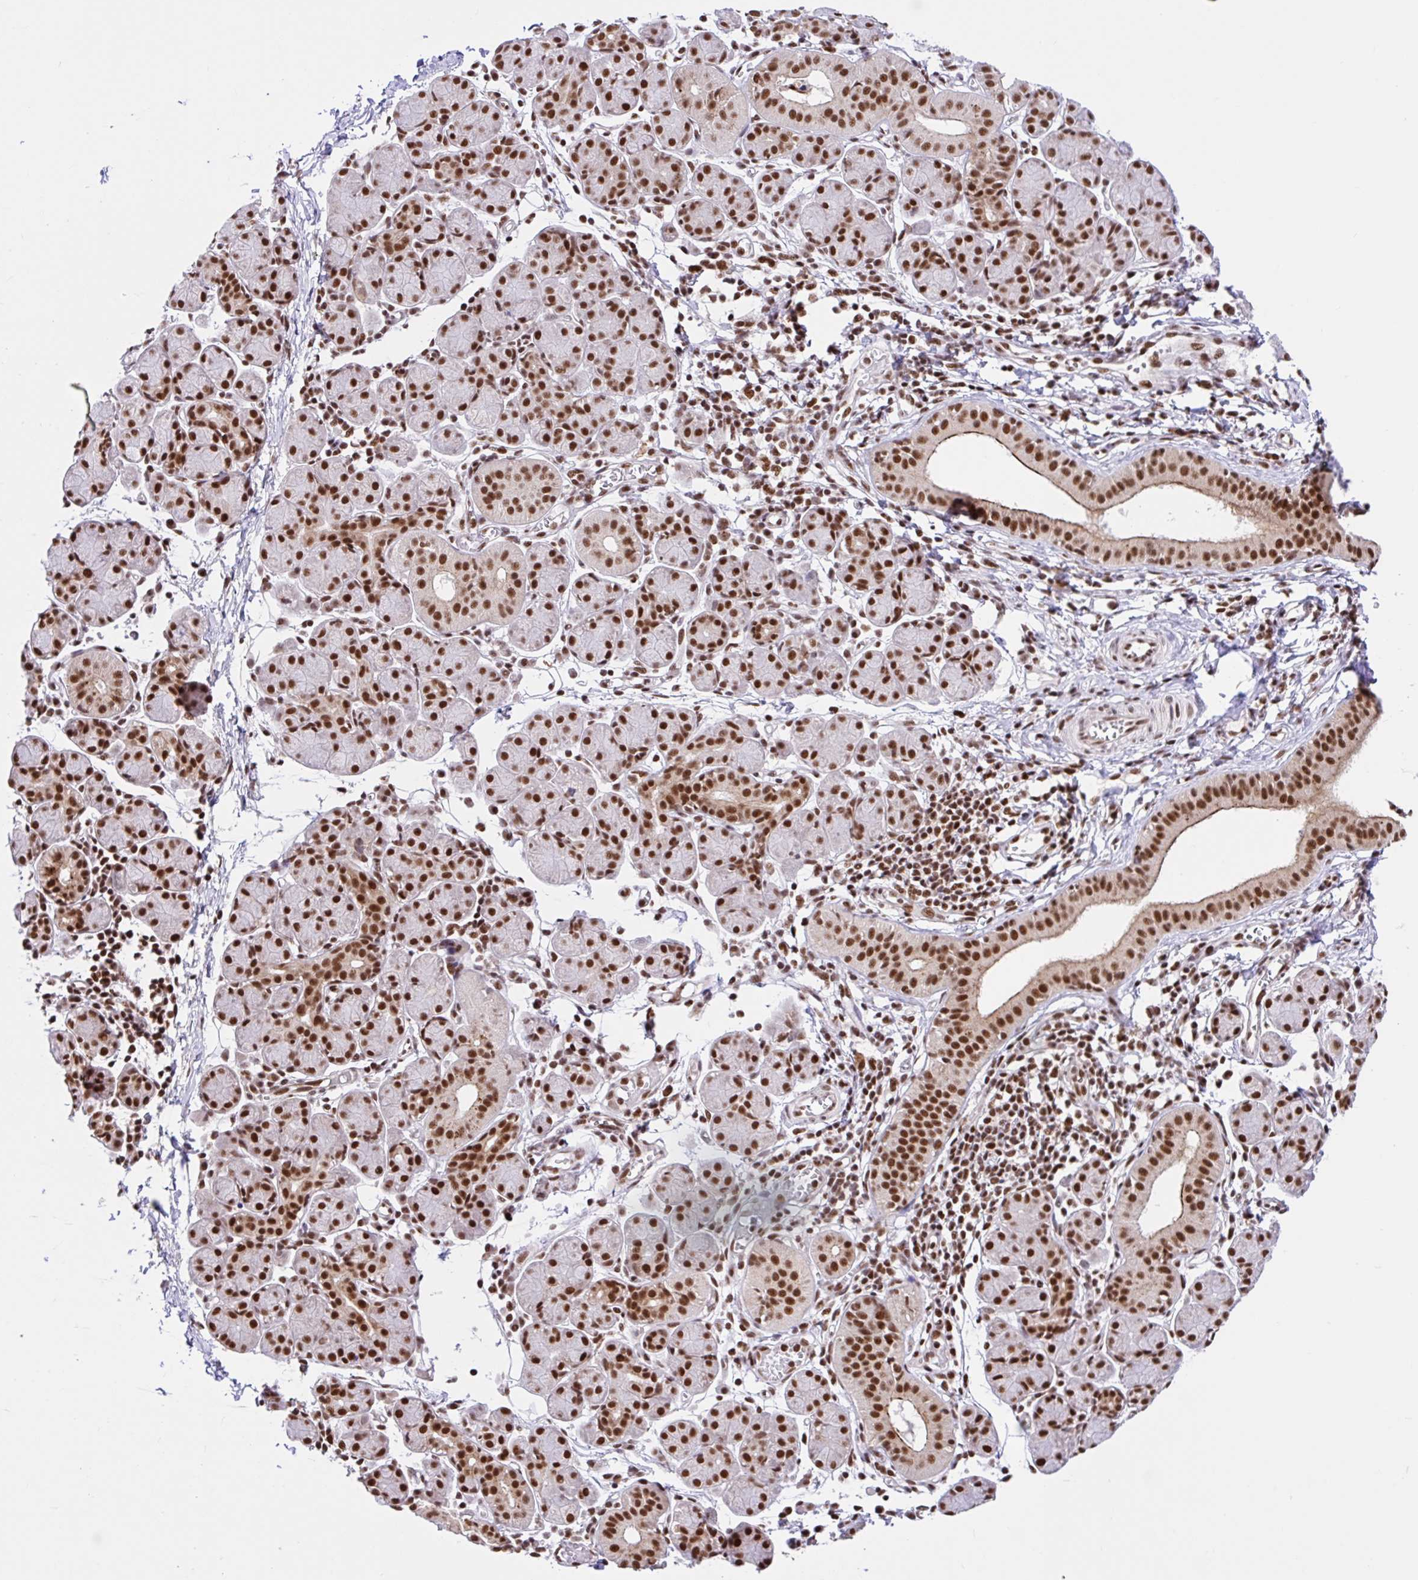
{"staining": {"intensity": "strong", "quantity": ">75%", "location": "nuclear"}, "tissue": "salivary gland", "cell_type": "Glandular cells", "image_type": "normal", "snomed": [{"axis": "morphology", "description": "Normal tissue, NOS"}, {"axis": "morphology", "description": "Inflammation, NOS"}, {"axis": "topography", "description": "Lymph node"}, {"axis": "topography", "description": "Salivary gland"}], "caption": "About >75% of glandular cells in normal human salivary gland display strong nuclear protein staining as visualized by brown immunohistochemical staining.", "gene": "CCDC12", "patient": {"sex": "male", "age": 3}}